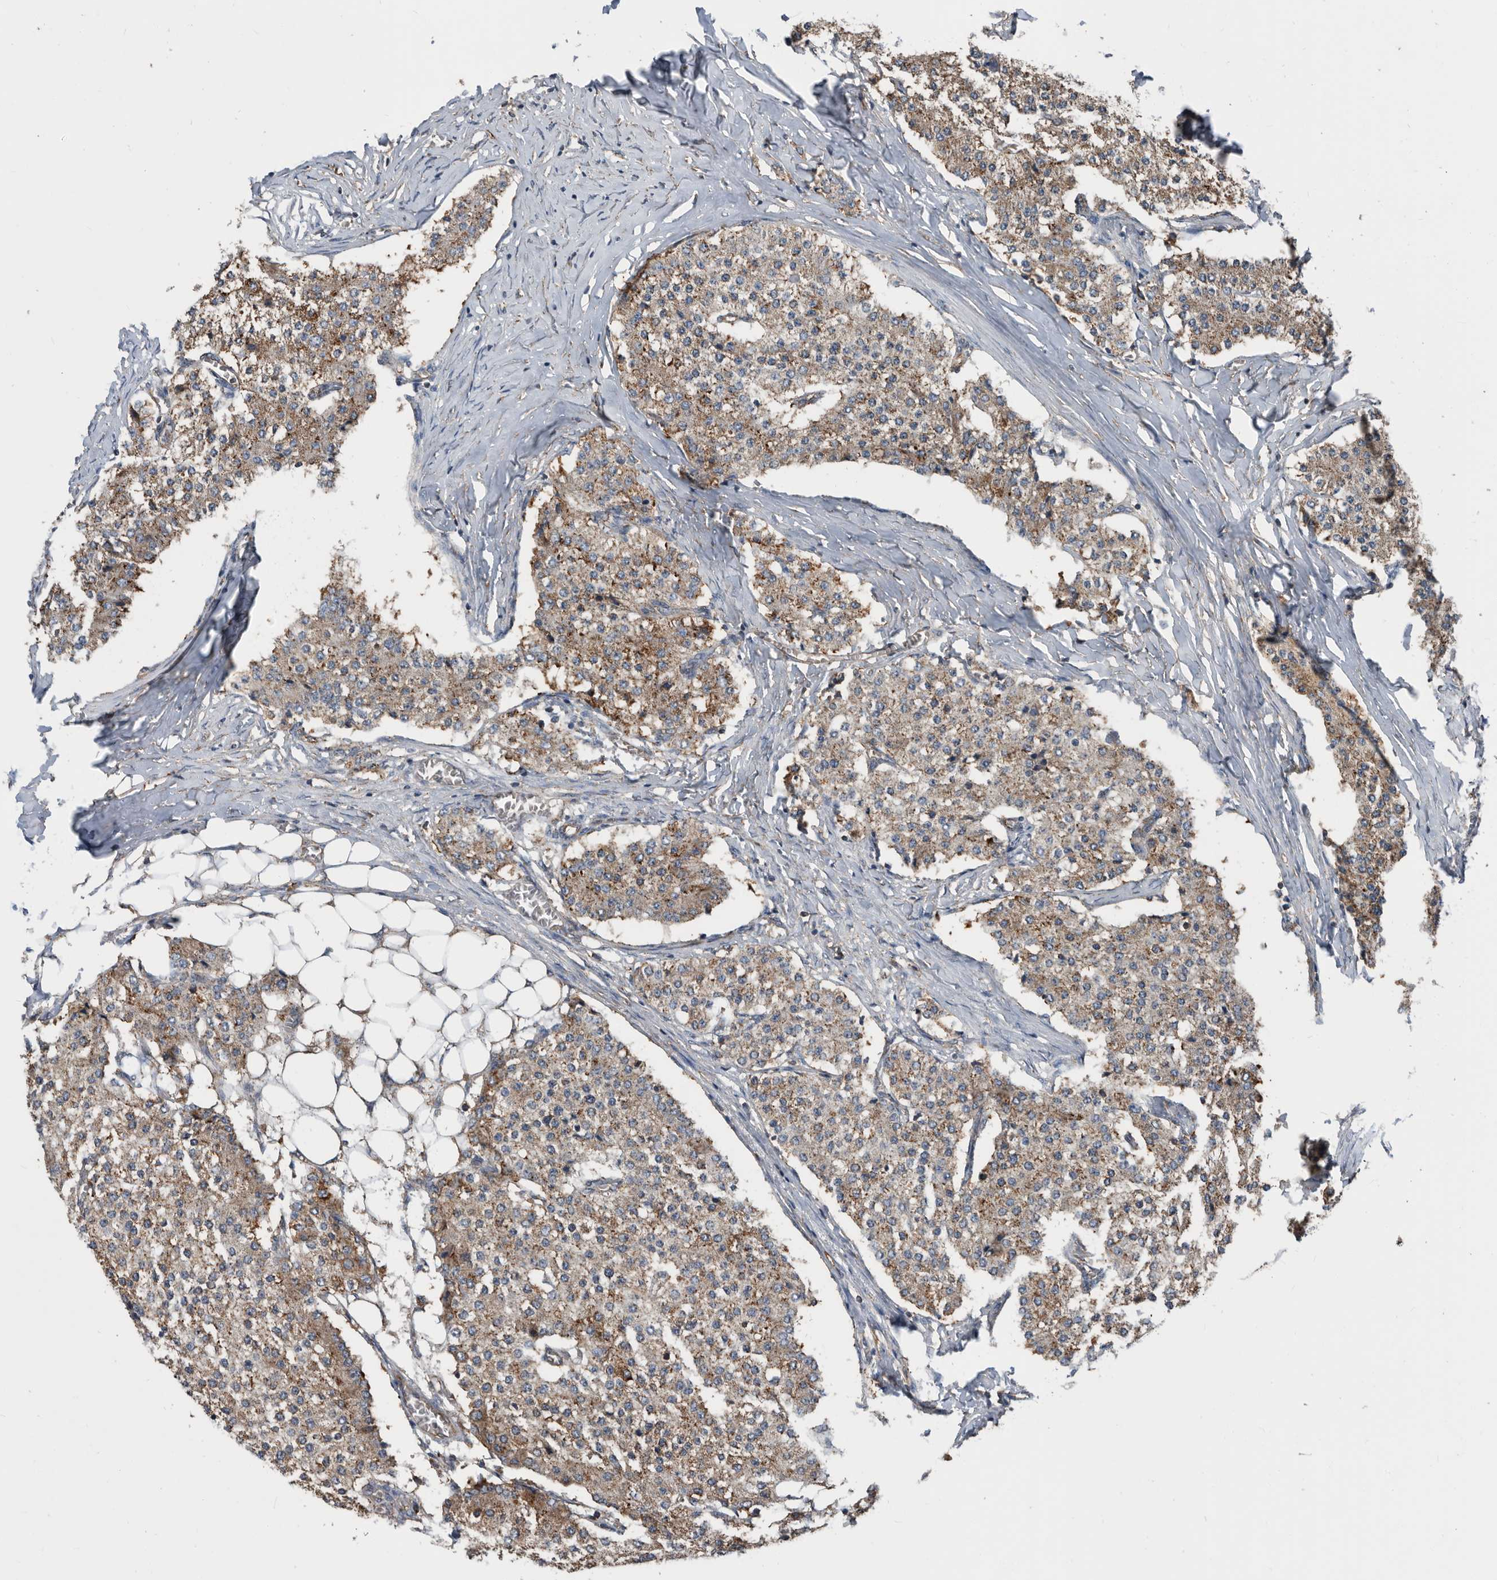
{"staining": {"intensity": "moderate", "quantity": ">75%", "location": "cytoplasmic/membranous"}, "tissue": "carcinoid", "cell_type": "Tumor cells", "image_type": "cancer", "snomed": [{"axis": "morphology", "description": "Carcinoid, malignant, NOS"}, {"axis": "topography", "description": "Colon"}], "caption": "Immunohistochemistry histopathology image of neoplastic tissue: carcinoid stained using IHC reveals medium levels of moderate protein expression localized specifically in the cytoplasmic/membranous of tumor cells, appearing as a cytoplasmic/membranous brown color.", "gene": "AFAP1", "patient": {"sex": "female", "age": 52}}